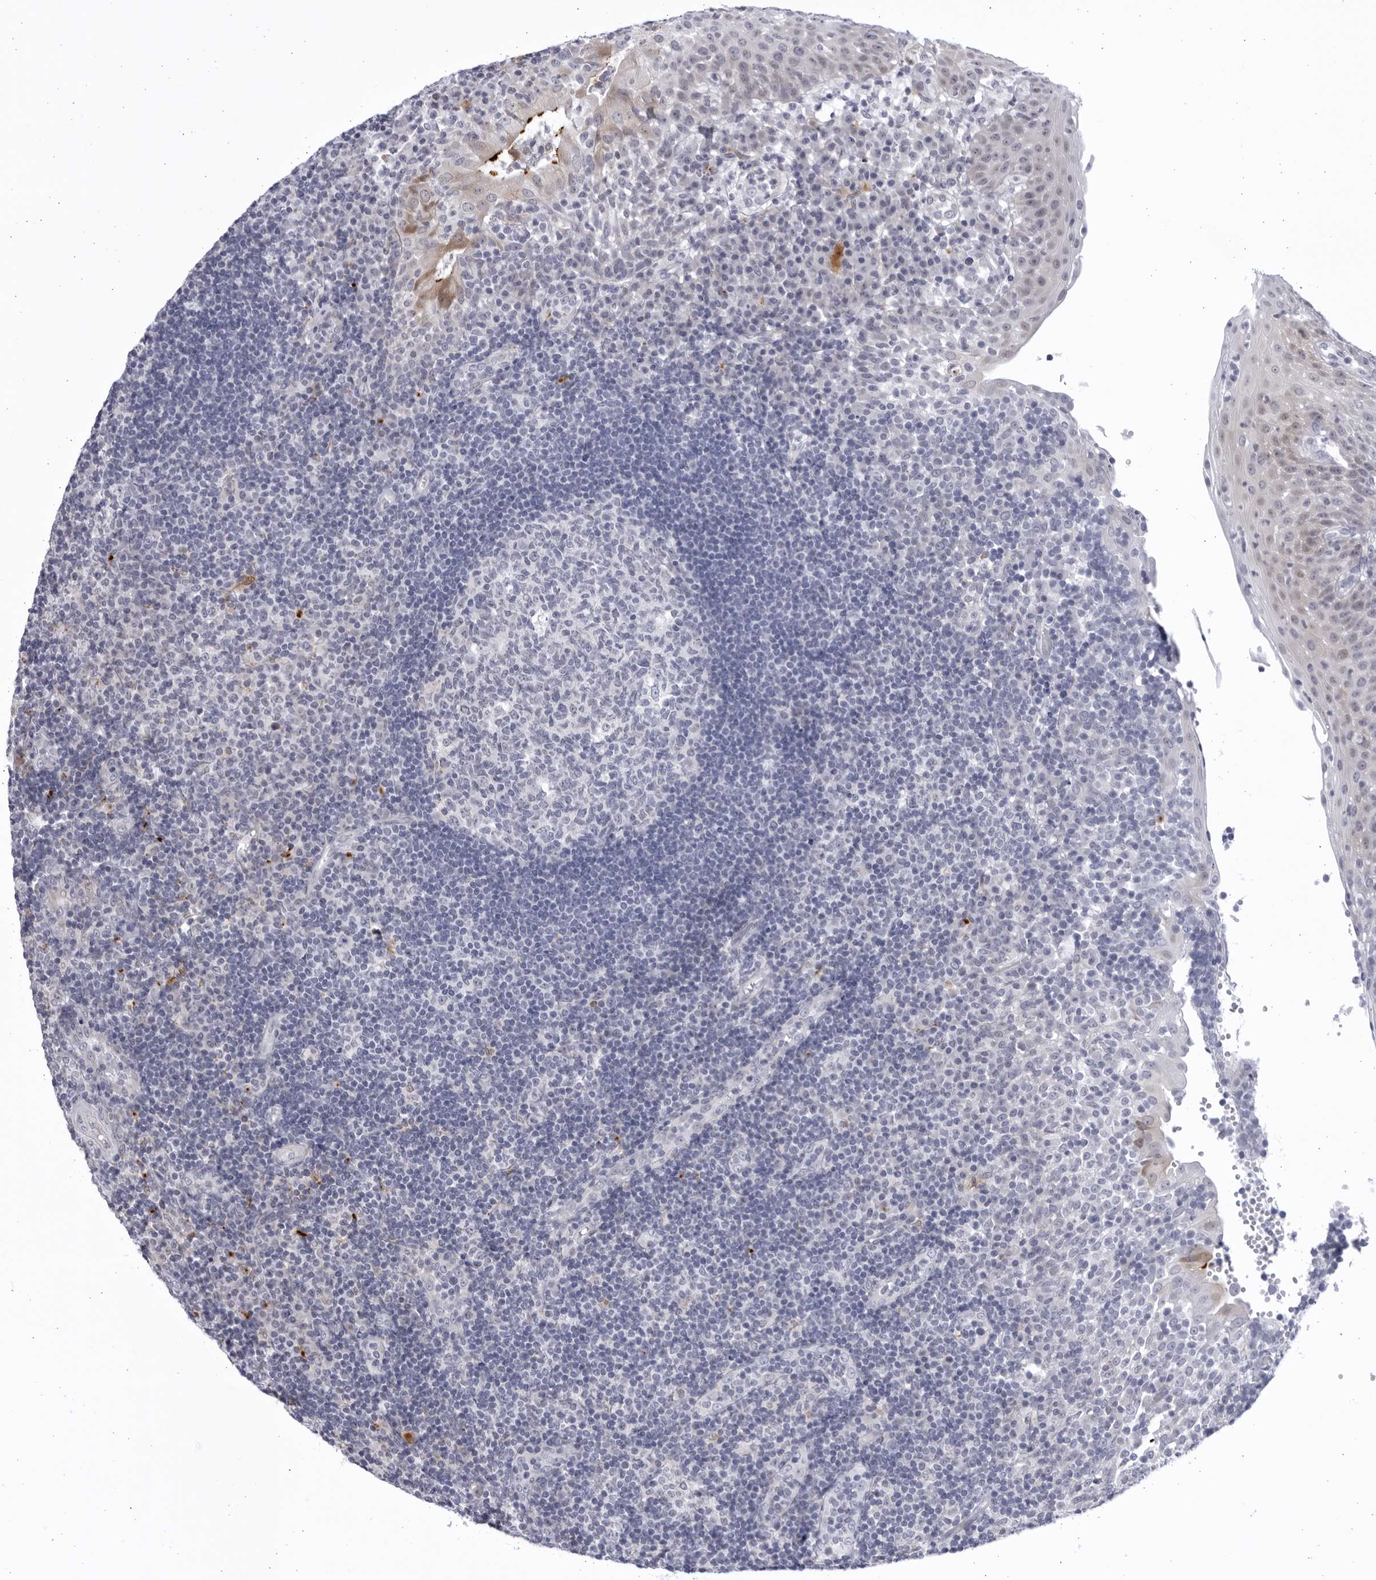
{"staining": {"intensity": "negative", "quantity": "none", "location": "none"}, "tissue": "tonsil", "cell_type": "Germinal center cells", "image_type": "normal", "snomed": [{"axis": "morphology", "description": "Normal tissue, NOS"}, {"axis": "topography", "description": "Tonsil"}], "caption": "The photomicrograph shows no significant positivity in germinal center cells of tonsil. (DAB (3,3'-diaminobenzidine) immunohistochemistry (IHC) with hematoxylin counter stain).", "gene": "CCDC181", "patient": {"sex": "female", "age": 40}}